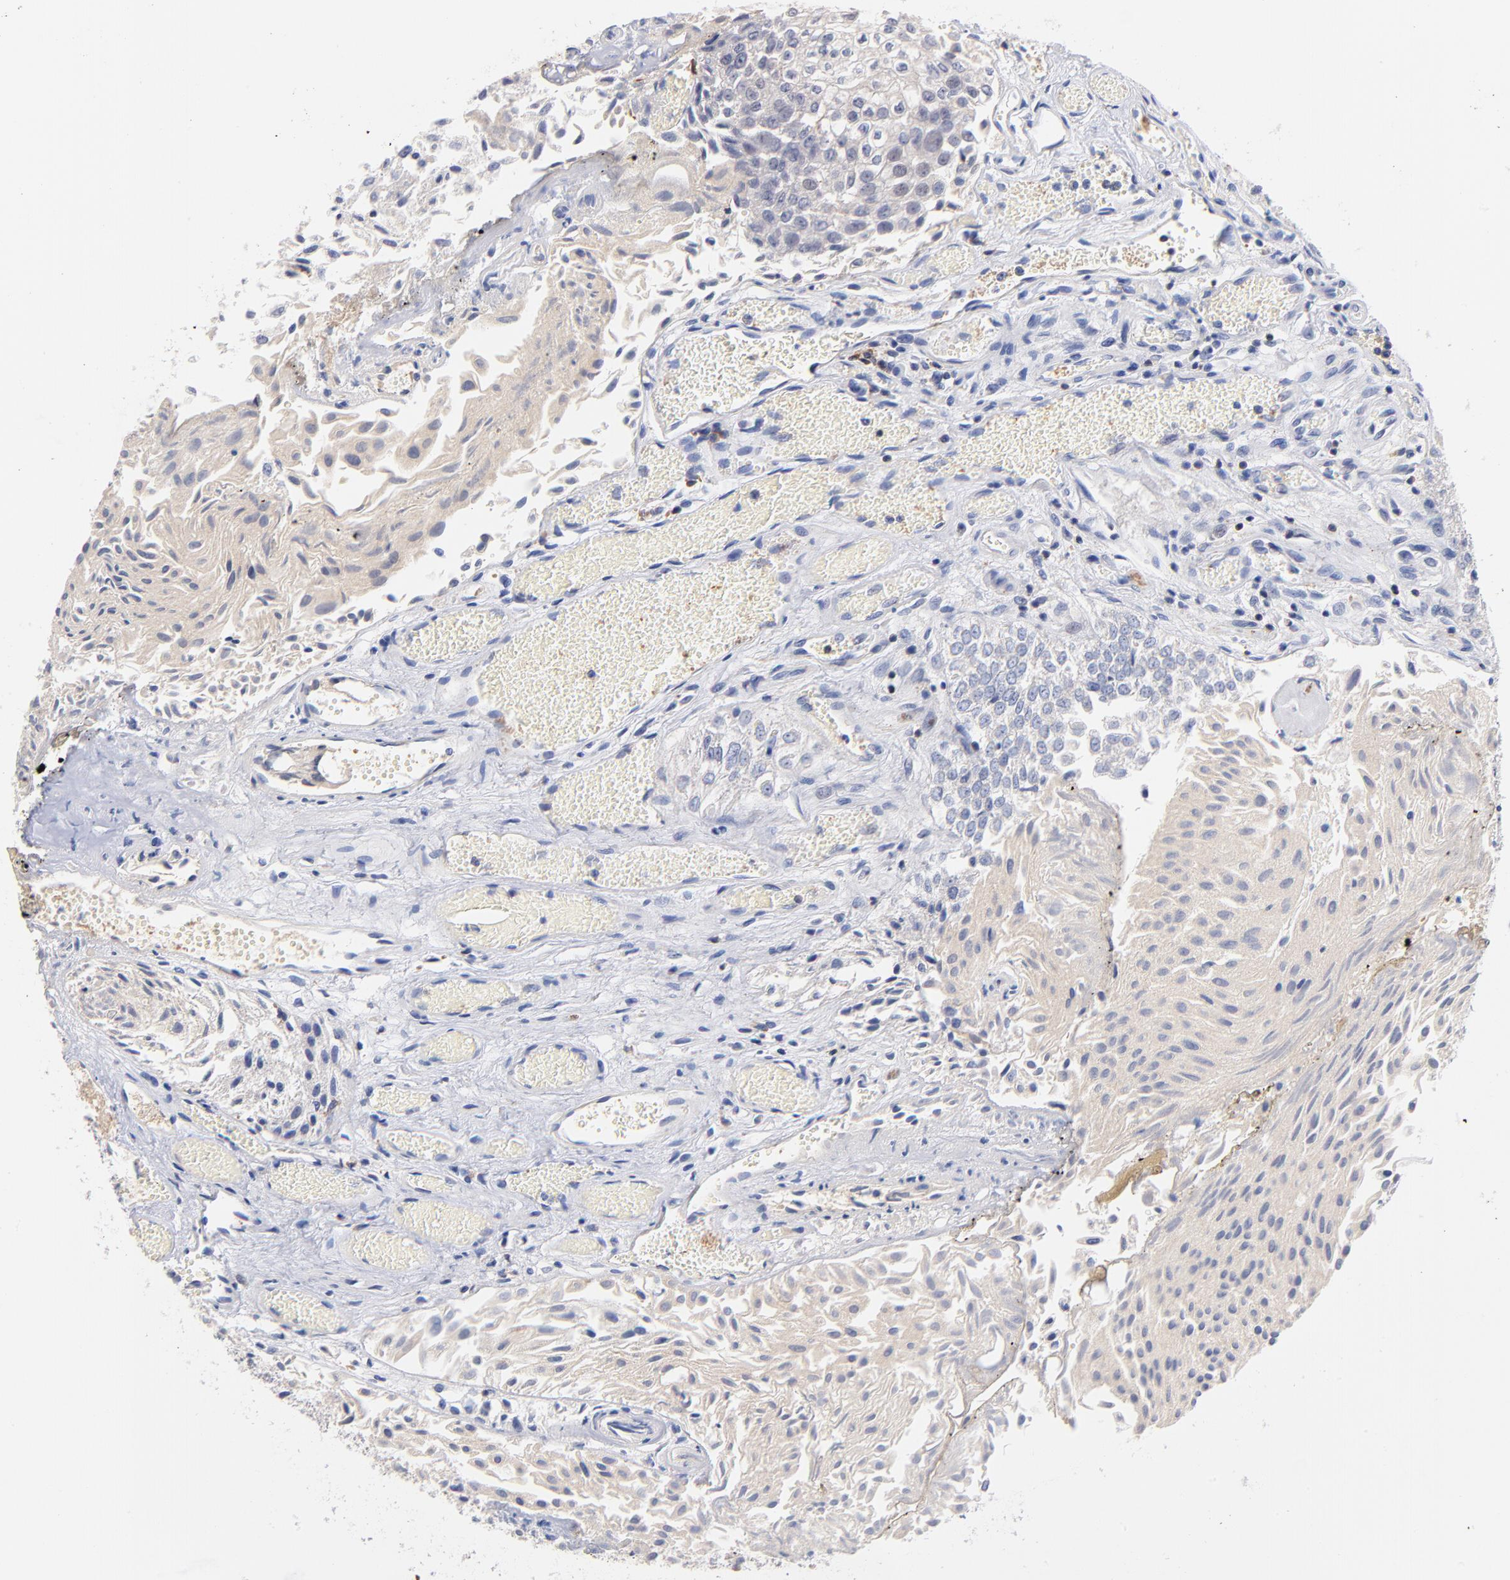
{"staining": {"intensity": "negative", "quantity": "none", "location": "none"}, "tissue": "urothelial cancer", "cell_type": "Tumor cells", "image_type": "cancer", "snomed": [{"axis": "morphology", "description": "Urothelial carcinoma, Low grade"}, {"axis": "topography", "description": "Urinary bladder"}], "caption": "This is an IHC image of urothelial carcinoma (low-grade). There is no positivity in tumor cells.", "gene": "KREMEN2", "patient": {"sex": "male", "age": 86}}